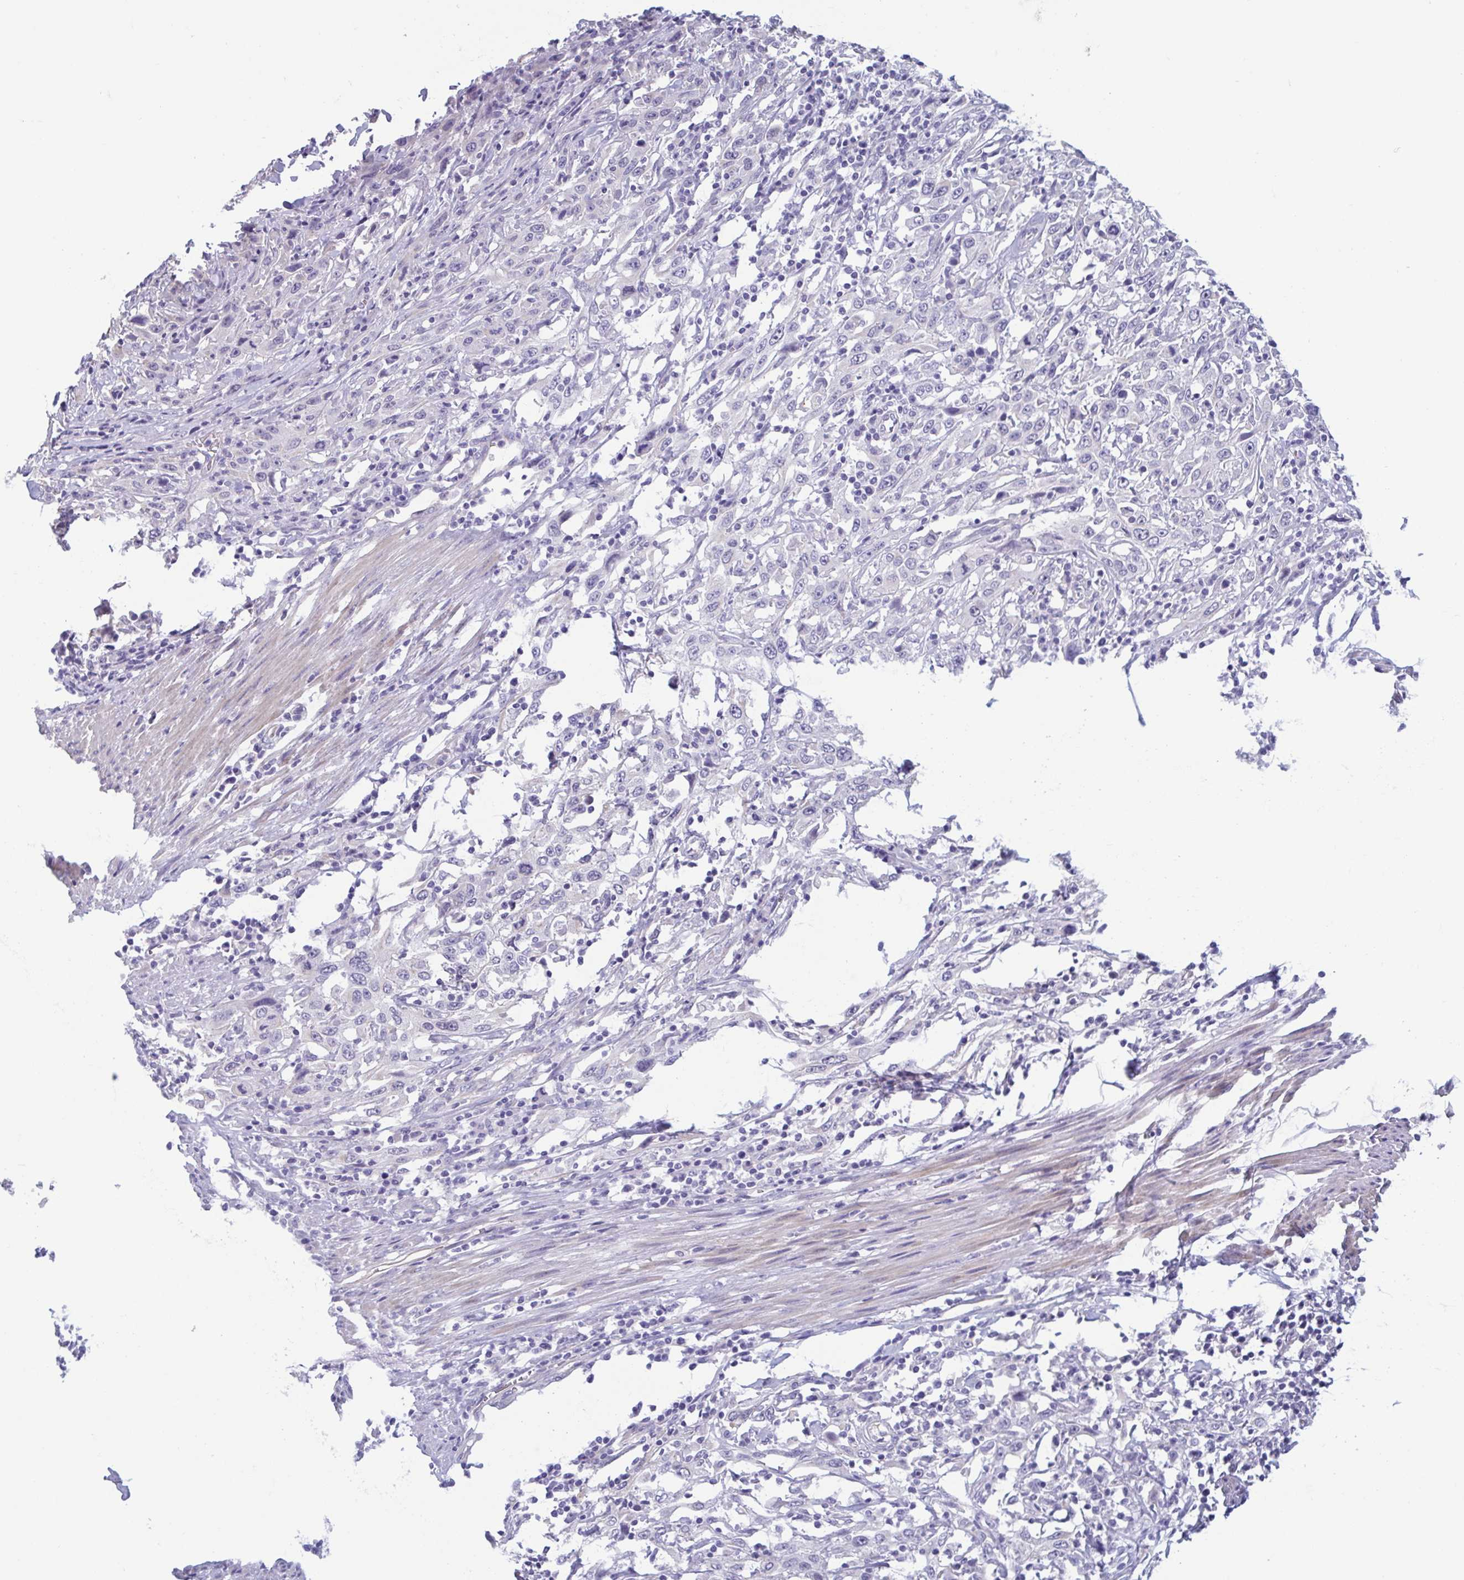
{"staining": {"intensity": "negative", "quantity": "none", "location": "none"}, "tissue": "urothelial cancer", "cell_type": "Tumor cells", "image_type": "cancer", "snomed": [{"axis": "morphology", "description": "Urothelial carcinoma, High grade"}, {"axis": "topography", "description": "Urinary bladder"}], "caption": "Urothelial cancer was stained to show a protein in brown. There is no significant staining in tumor cells.", "gene": "MORC4", "patient": {"sex": "male", "age": 61}}